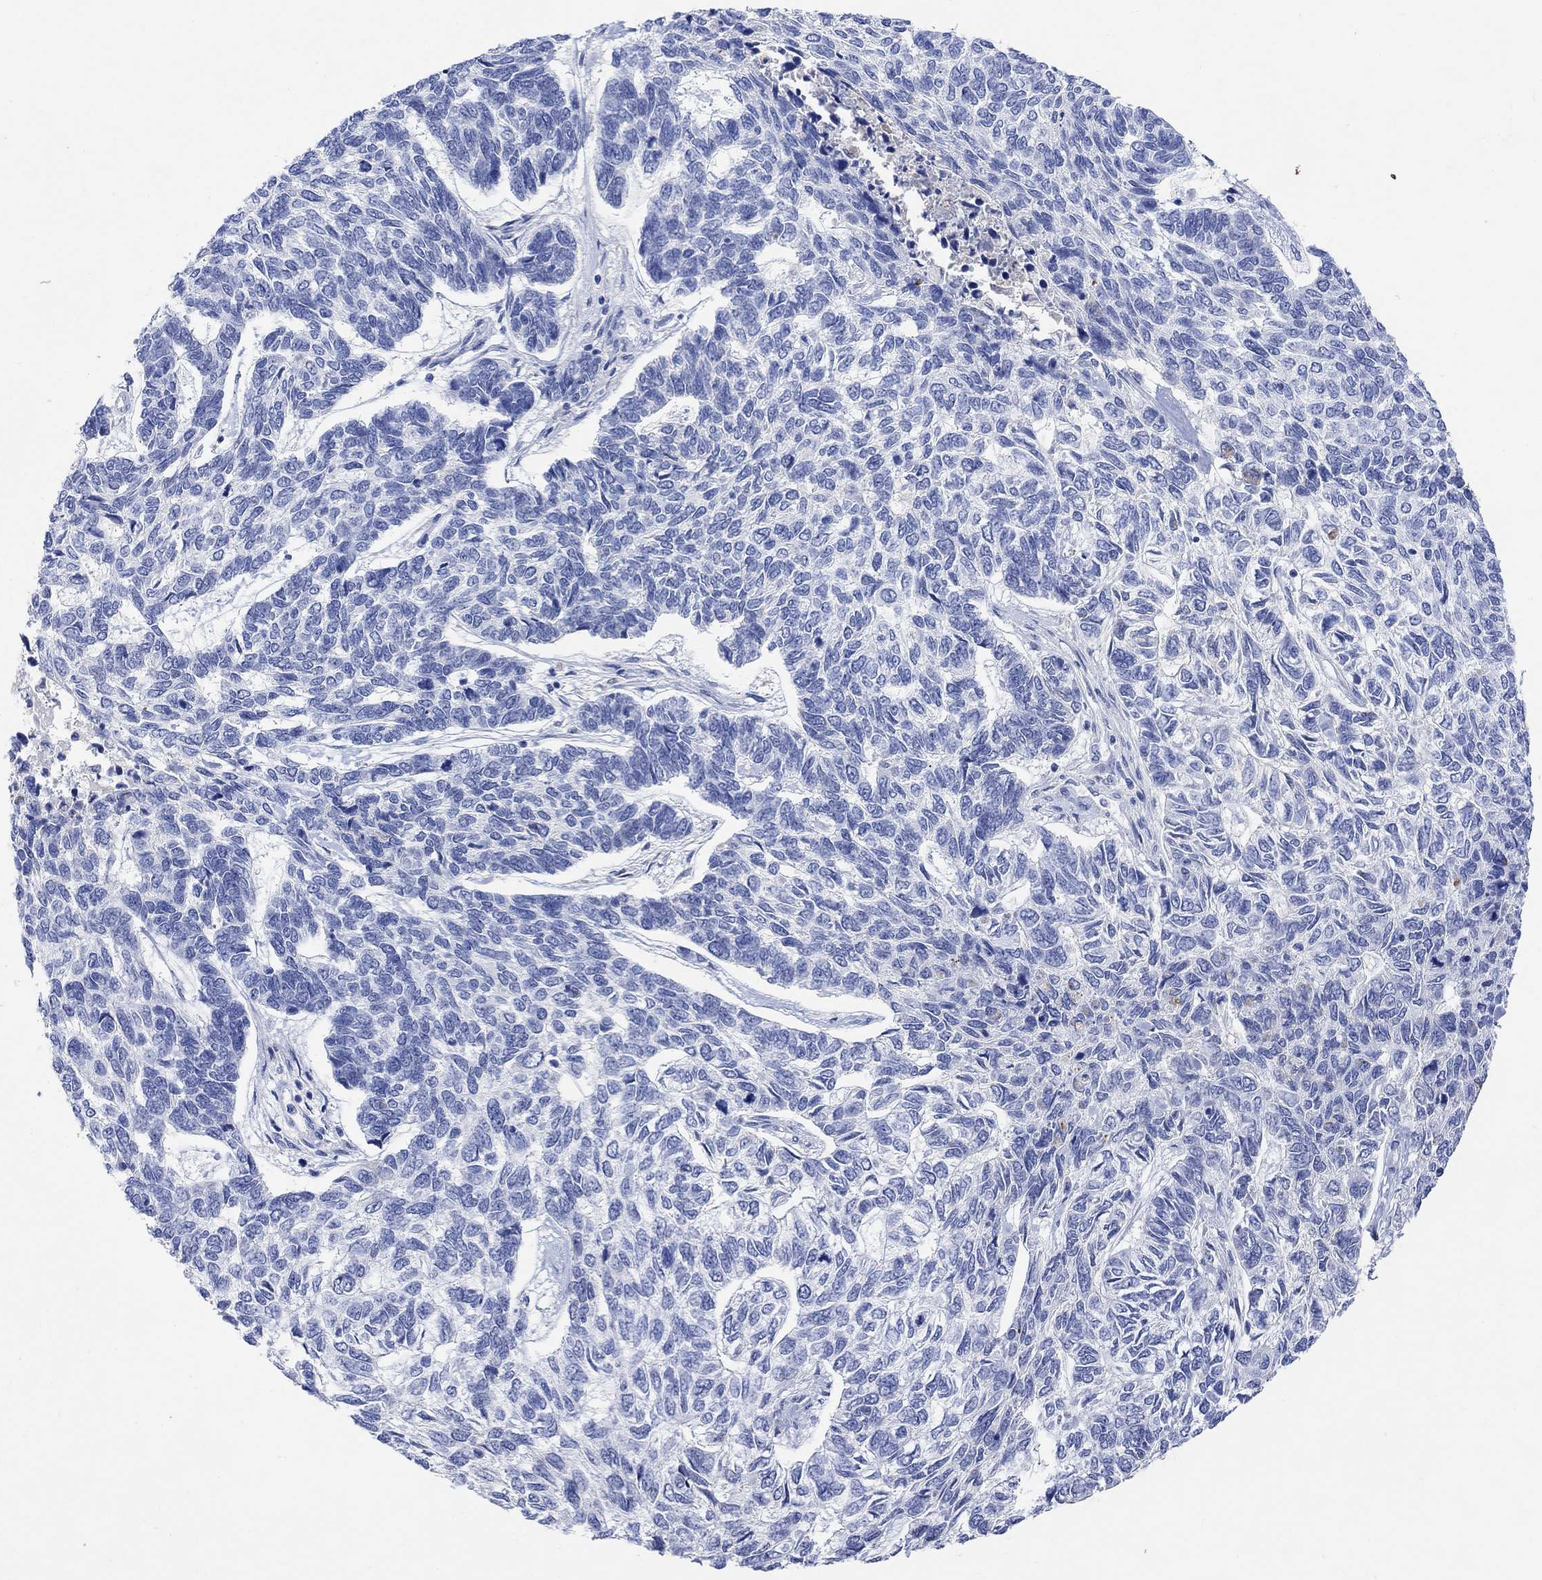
{"staining": {"intensity": "negative", "quantity": "none", "location": "none"}, "tissue": "skin cancer", "cell_type": "Tumor cells", "image_type": "cancer", "snomed": [{"axis": "morphology", "description": "Basal cell carcinoma"}, {"axis": "topography", "description": "Skin"}], "caption": "An image of human skin basal cell carcinoma is negative for staining in tumor cells.", "gene": "TYR", "patient": {"sex": "female", "age": 65}}